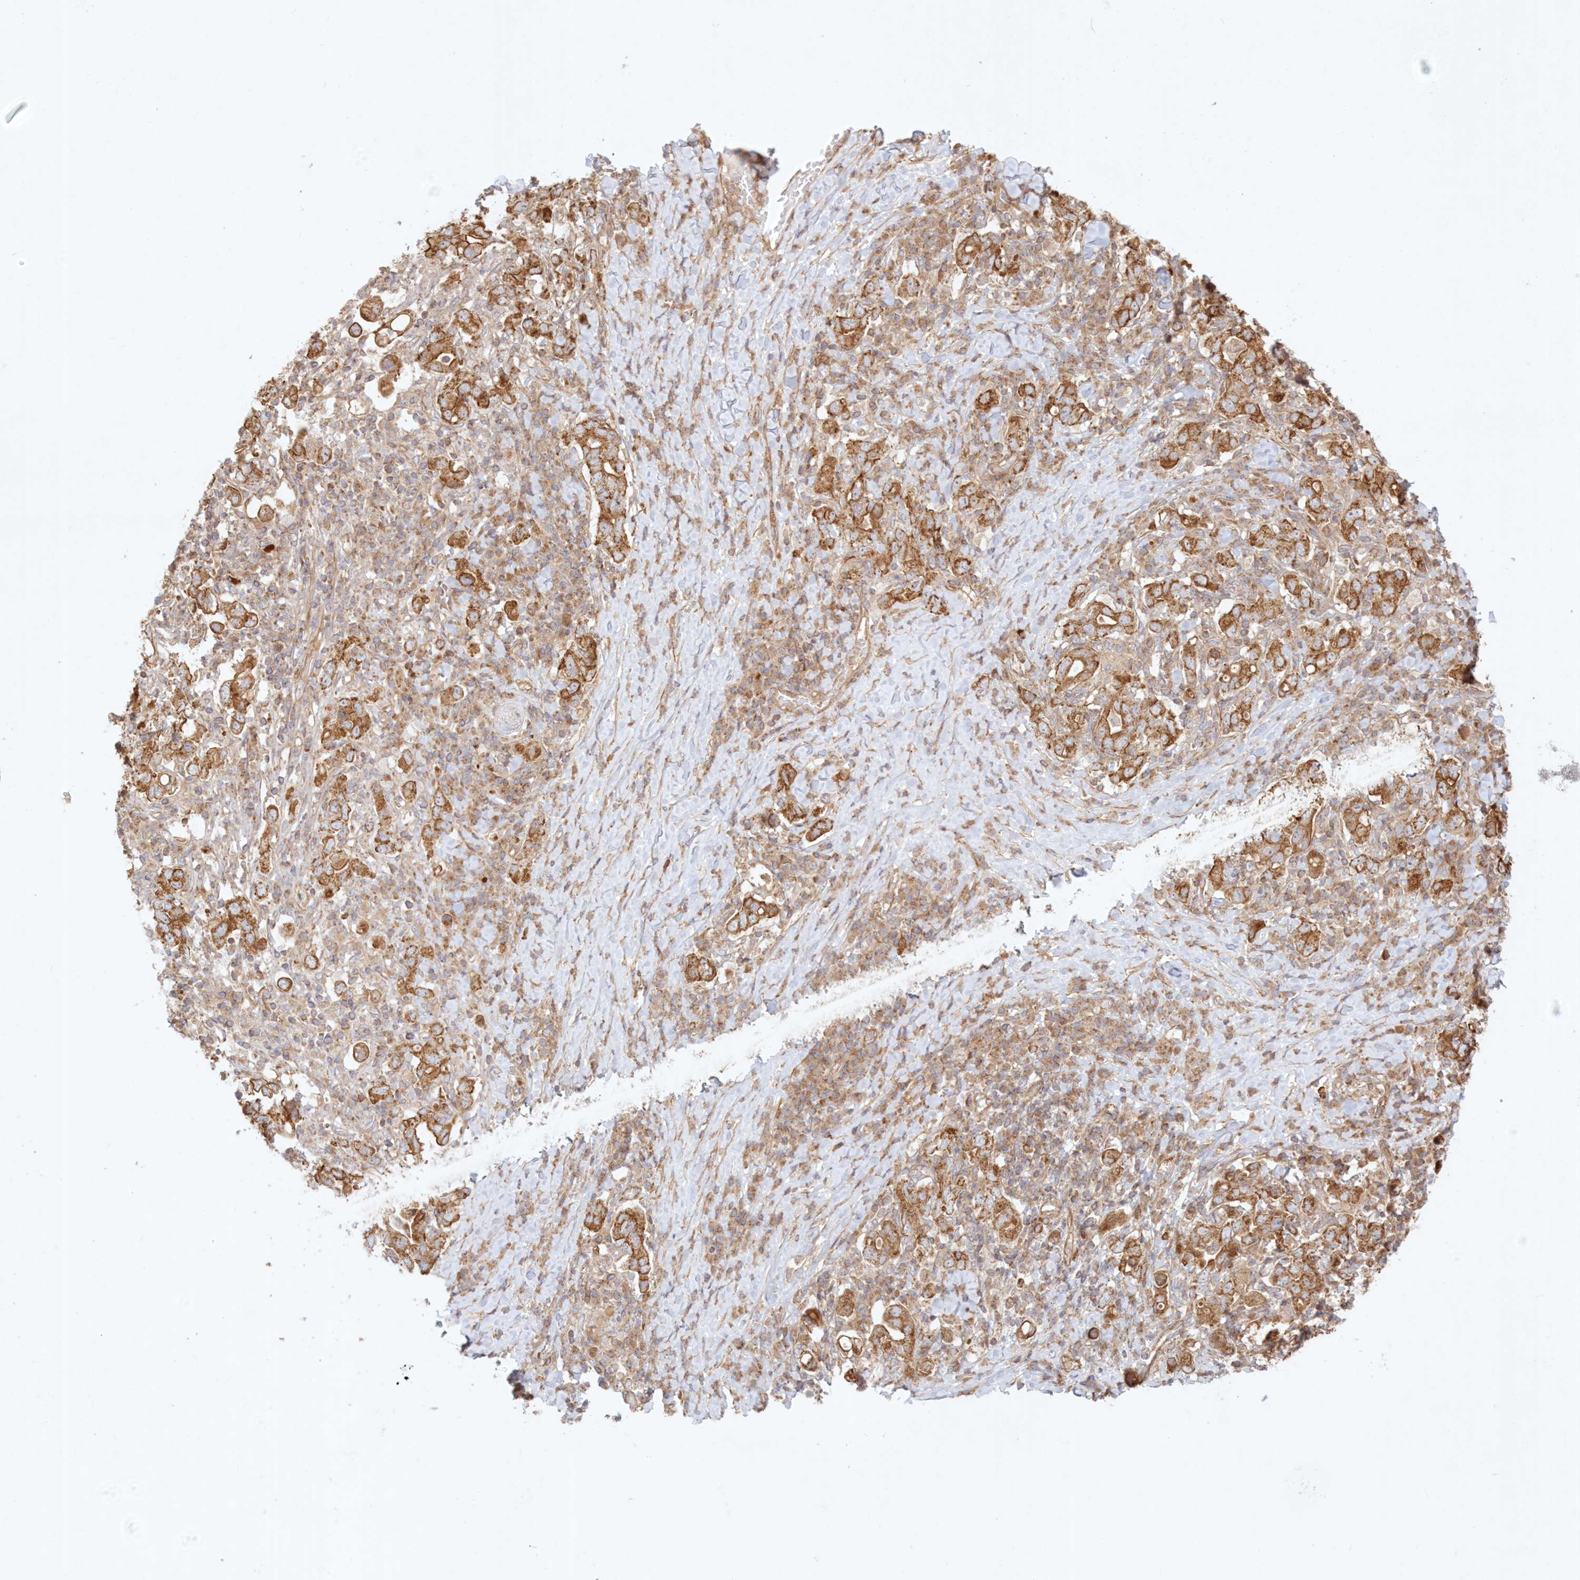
{"staining": {"intensity": "strong", "quantity": ">75%", "location": "cytoplasmic/membranous"}, "tissue": "stomach cancer", "cell_type": "Tumor cells", "image_type": "cancer", "snomed": [{"axis": "morphology", "description": "Adenocarcinoma, NOS"}, {"axis": "topography", "description": "Stomach, upper"}], "caption": "Immunohistochemical staining of stomach cancer displays high levels of strong cytoplasmic/membranous protein positivity in approximately >75% of tumor cells.", "gene": "KIAA0232", "patient": {"sex": "male", "age": 62}}